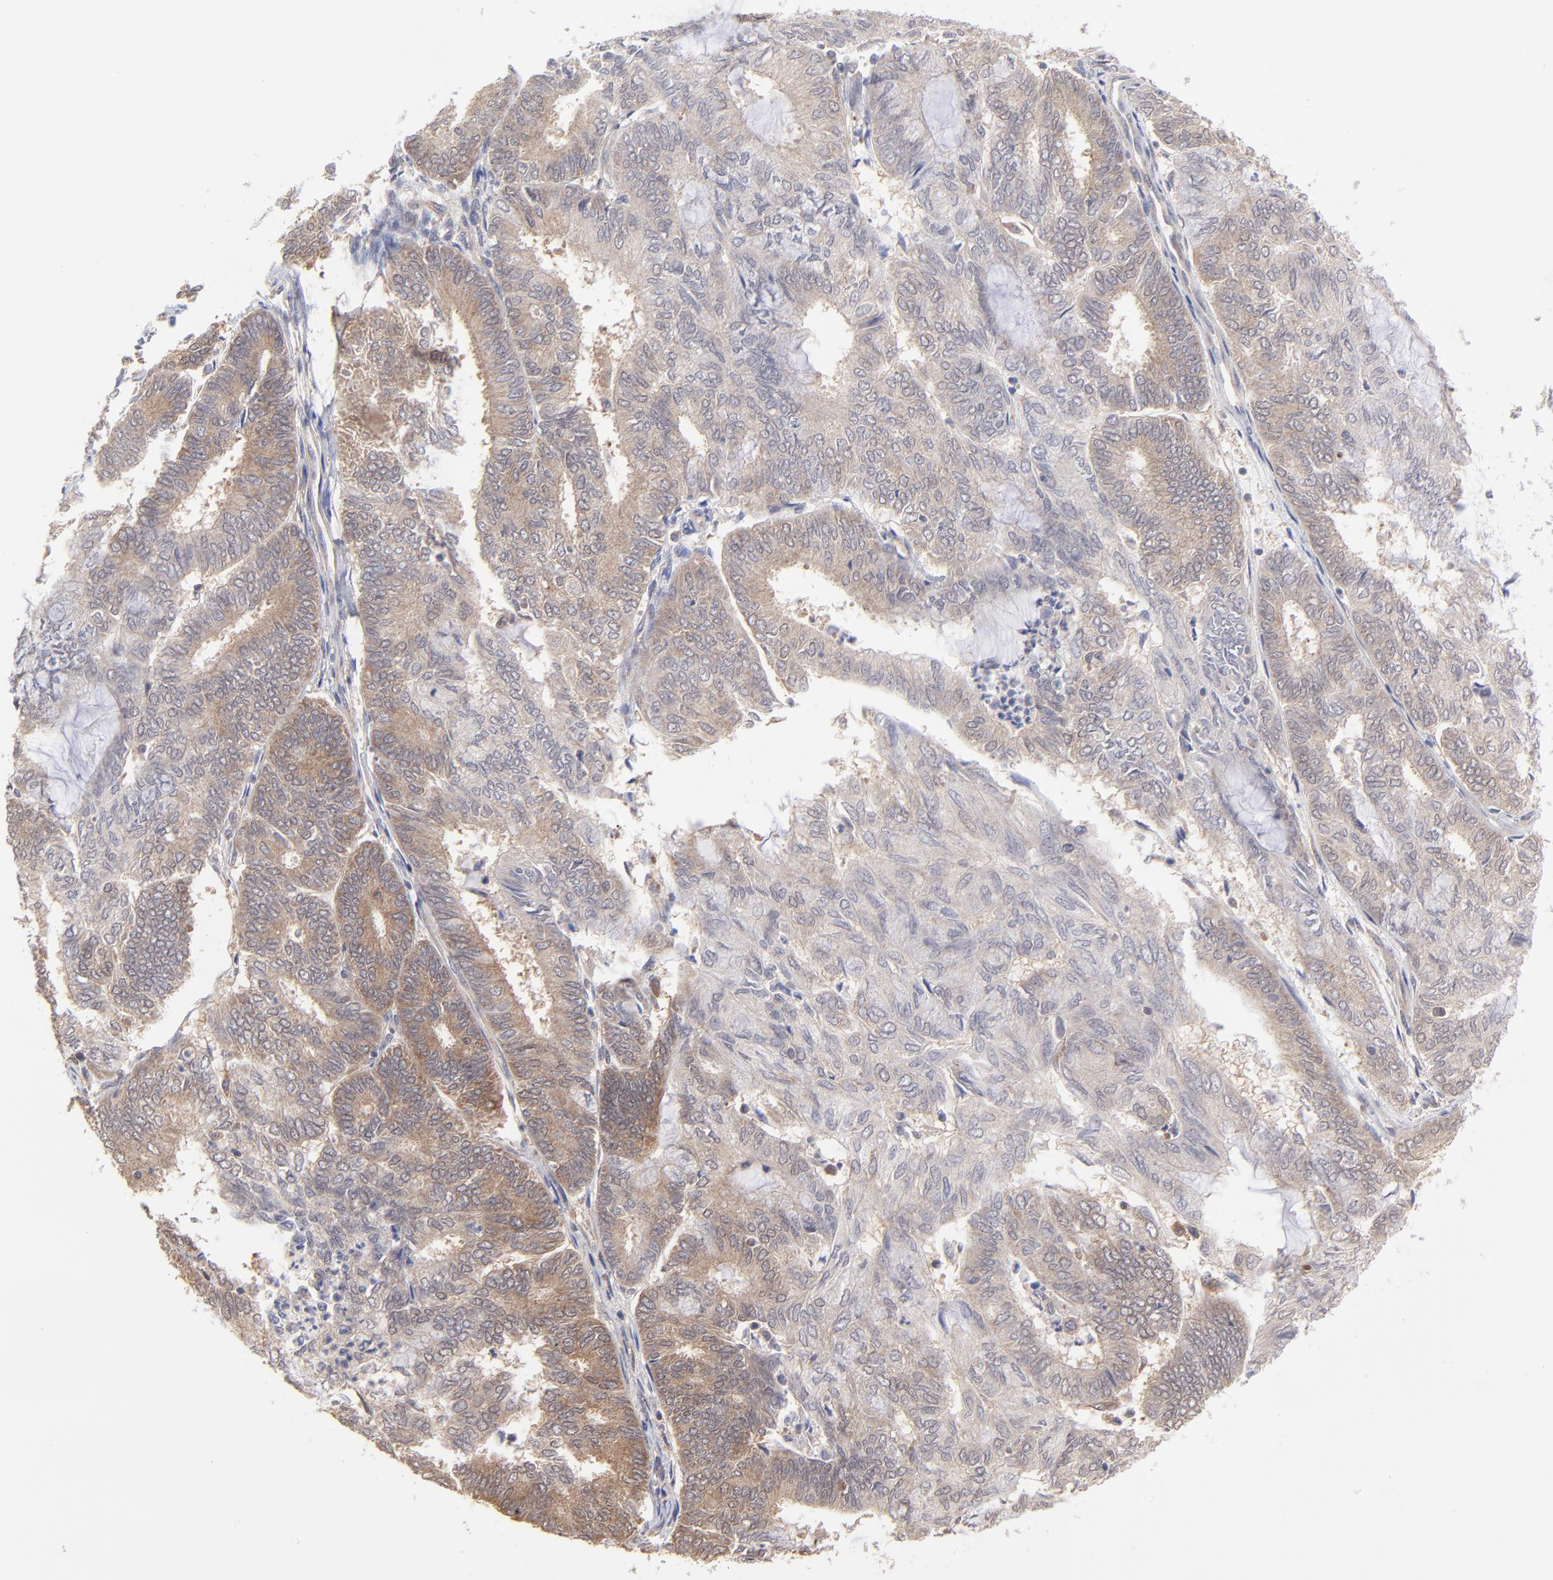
{"staining": {"intensity": "weak", "quantity": ">75%", "location": "cytoplasmic/membranous"}, "tissue": "endometrial cancer", "cell_type": "Tumor cells", "image_type": "cancer", "snomed": [{"axis": "morphology", "description": "Adenocarcinoma, NOS"}, {"axis": "topography", "description": "Endometrium"}], "caption": "The histopathology image shows immunohistochemical staining of endometrial adenocarcinoma. There is weak cytoplasmic/membranous staining is seen in about >75% of tumor cells. The staining is performed using DAB brown chromogen to label protein expression. The nuclei are counter-stained blue using hematoxylin.", "gene": "GART", "patient": {"sex": "female", "age": 59}}